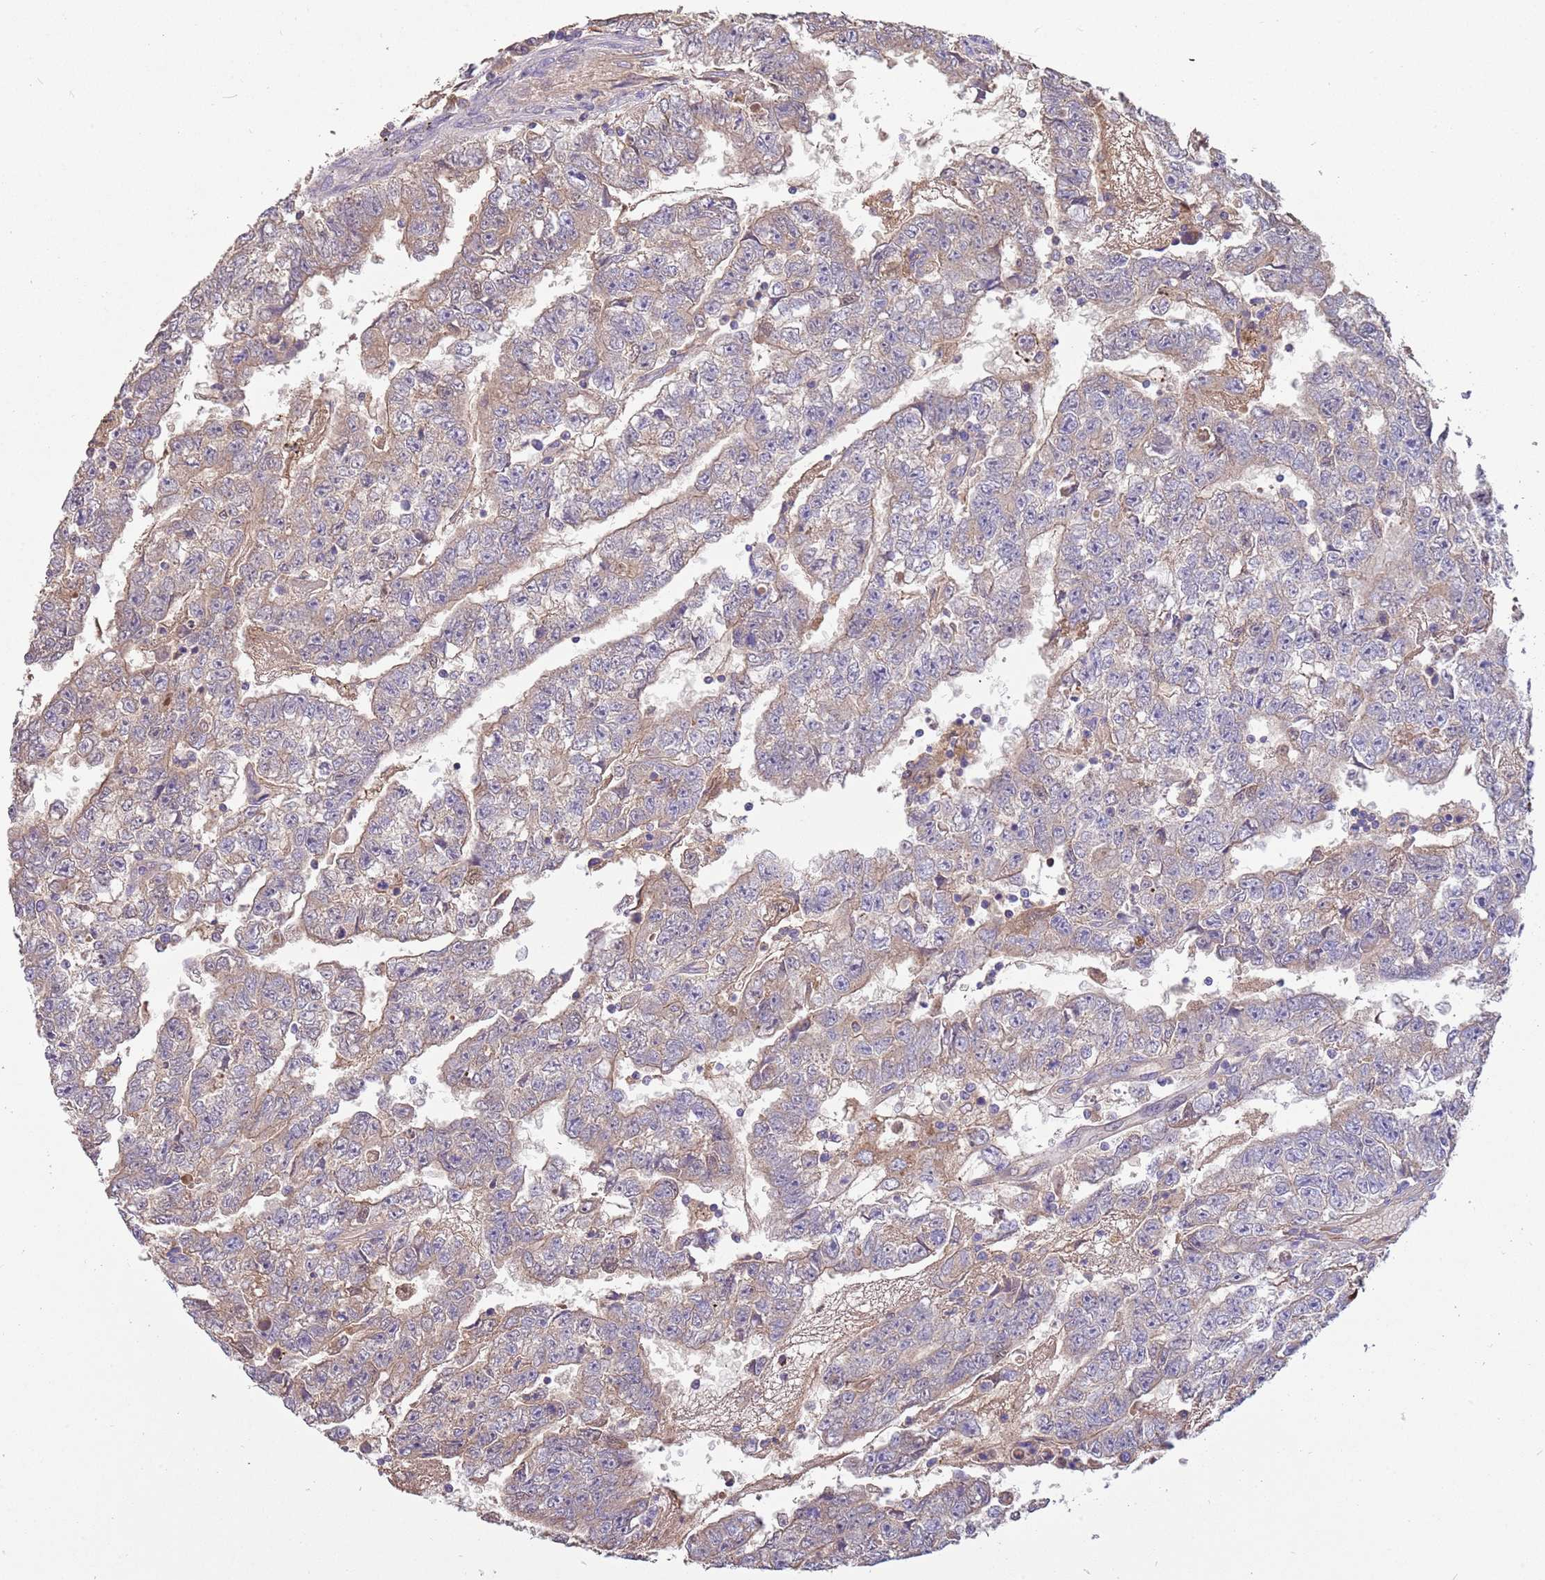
{"staining": {"intensity": "weak", "quantity": "25%-75%", "location": "cytoplasmic/membranous"}, "tissue": "testis cancer", "cell_type": "Tumor cells", "image_type": "cancer", "snomed": [{"axis": "morphology", "description": "Carcinoma, Embryonal, NOS"}, {"axis": "topography", "description": "Testis"}], "caption": "The histopathology image displays staining of testis cancer (embryonal carcinoma), revealing weak cytoplasmic/membranous protein positivity (brown color) within tumor cells.", "gene": "TRMO", "patient": {"sex": "male", "age": 25}}